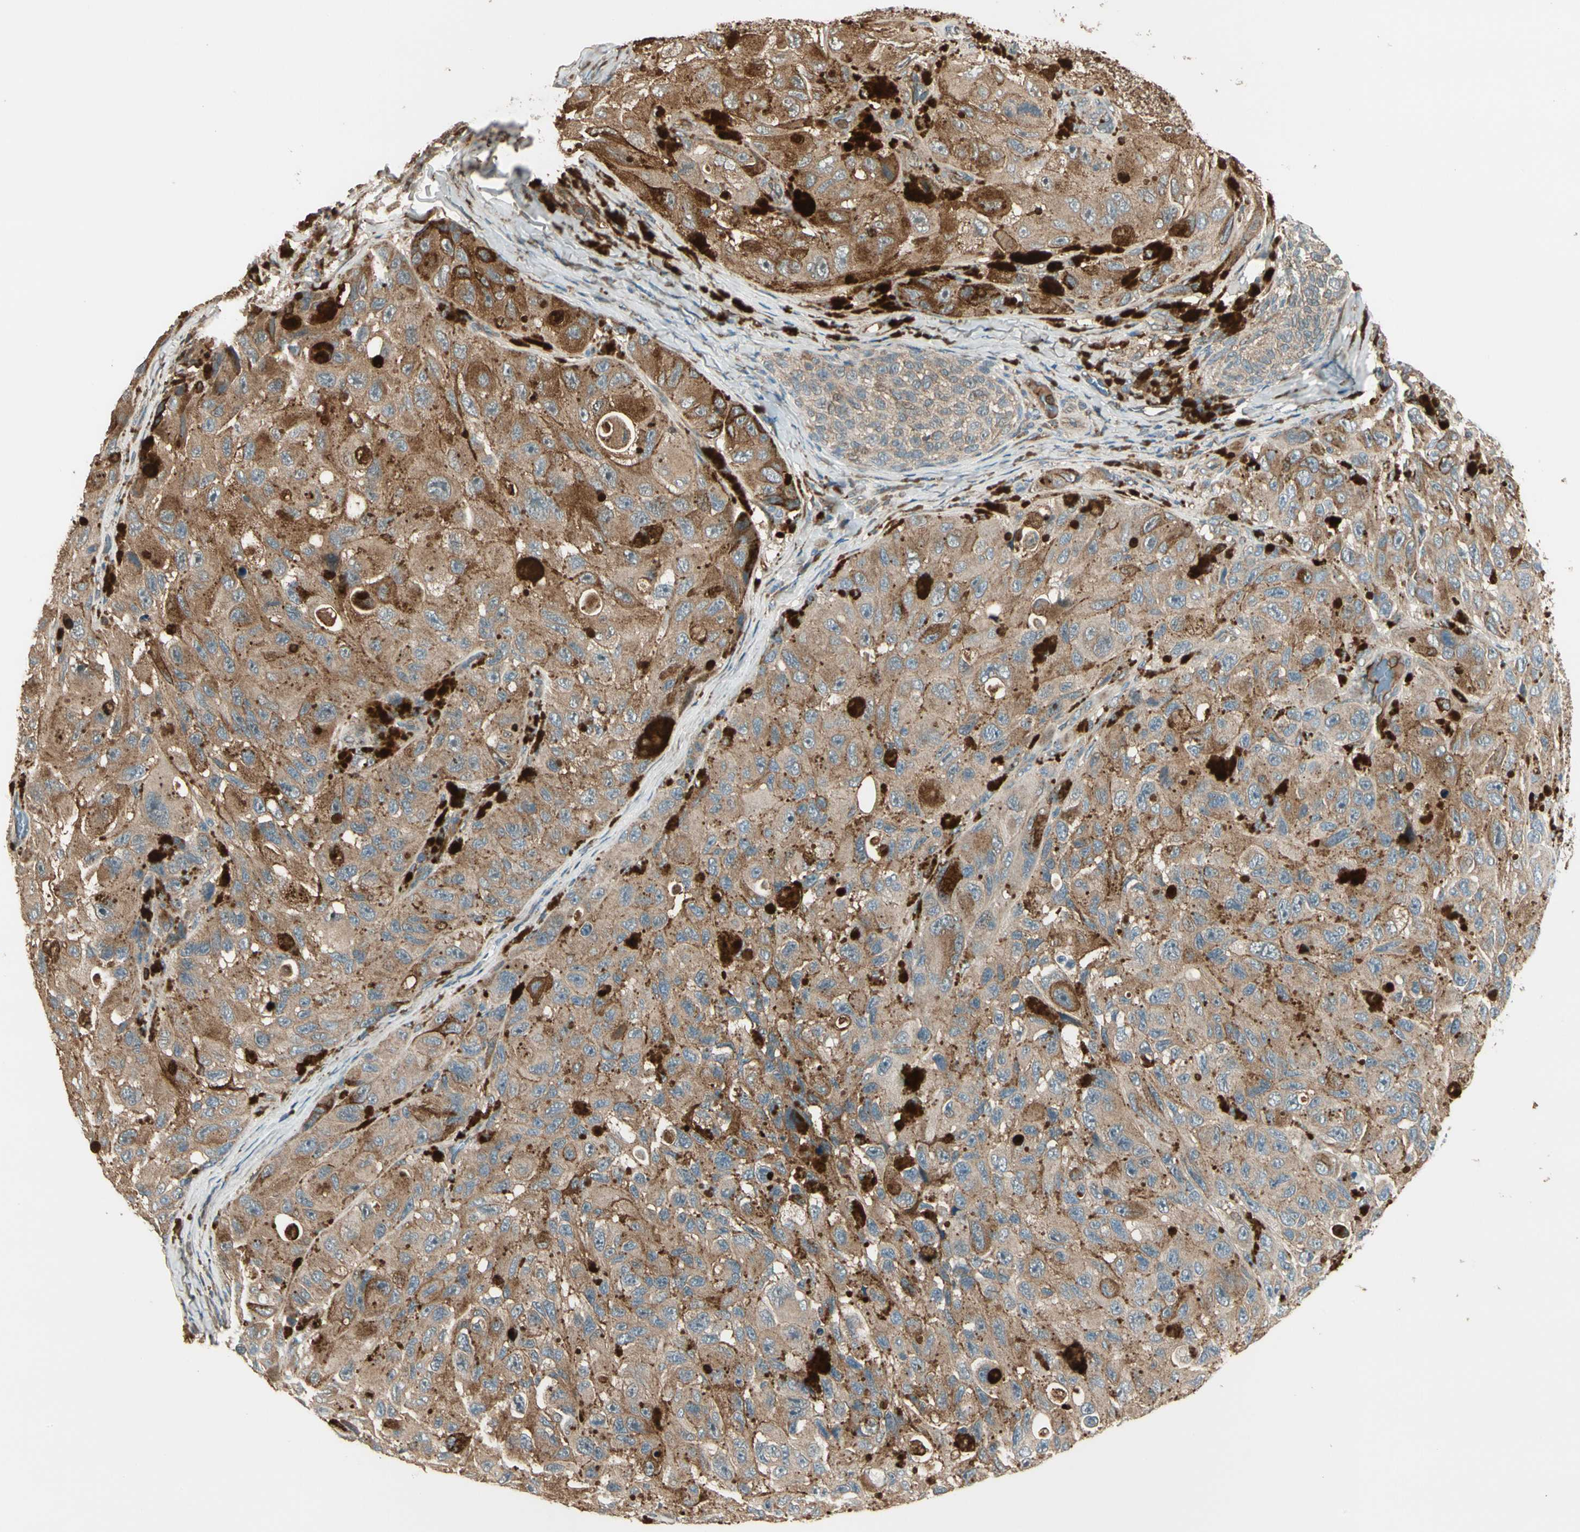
{"staining": {"intensity": "moderate", "quantity": ">75%", "location": "cytoplasmic/membranous"}, "tissue": "melanoma", "cell_type": "Tumor cells", "image_type": "cancer", "snomed": [{"axis": "morphology", "description": "Malignant melanoma, NOS"}, {"axis": "topography", "description": "Skin"}], "caption": "A brown stain highlights moderate cytoplasmic/membranous staining of a protein in human malignant melanoma tumor cells.", "gene": "STX11", "patient": {"sex": "female", "age": 73}}